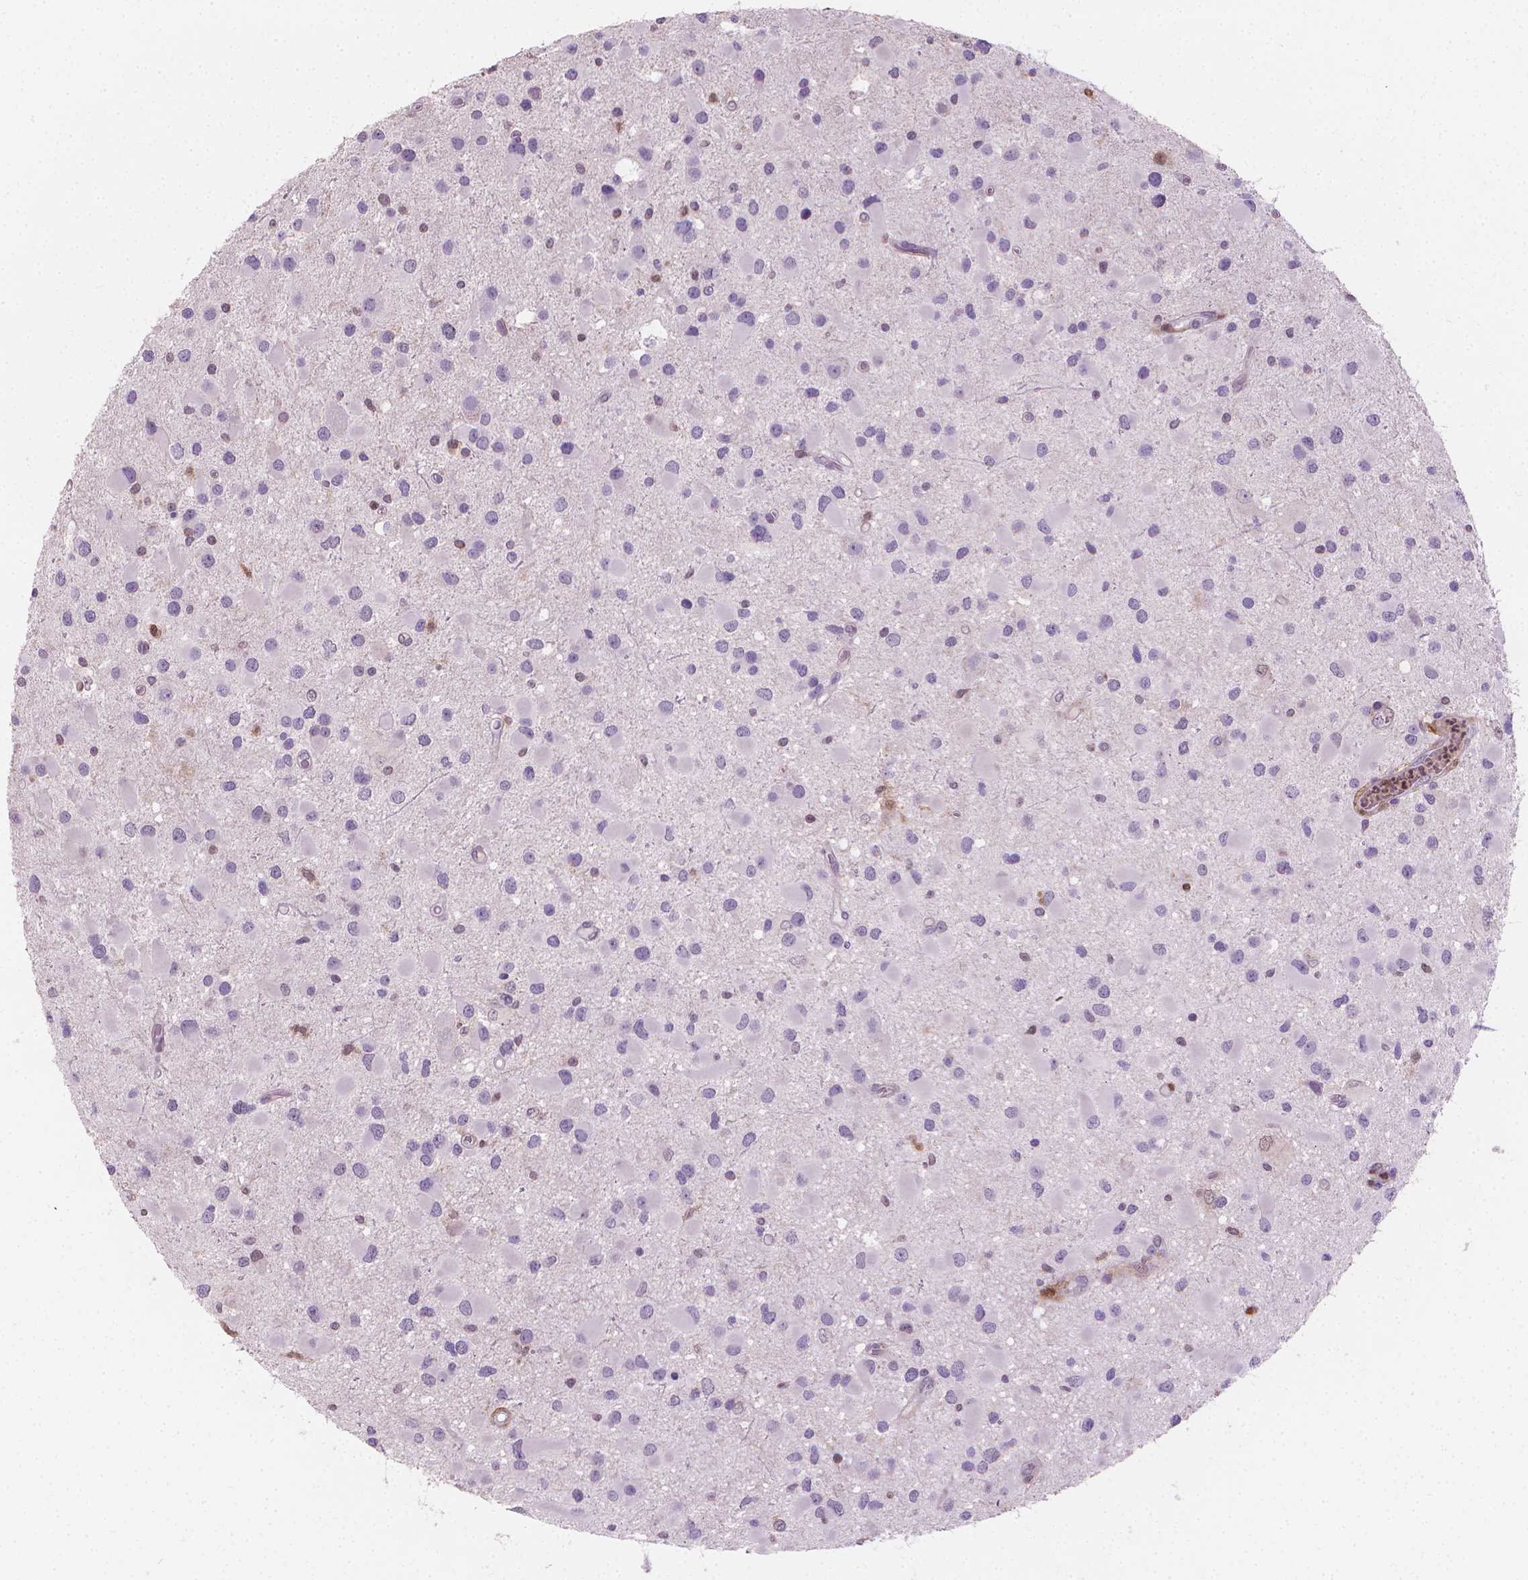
{"staining": {"intensity": "negative", "quantity": "none", "location": "none"}, "tissue": "glioma", "cell_type": "Tumor cells", "image_type": "cancer", "snomed": [{"axis": "morphology", "description": "Glioma, malignant, Low grade"}, {"axis": "topography", "description": "Brain"}], "caption": "Malignant glioma (low-grade) was stained to show a protein in brown. There is no significant positivity in tumor cells.", "gene": "TNFAIP2", "patient": {"sex": "female", "age": 32}}